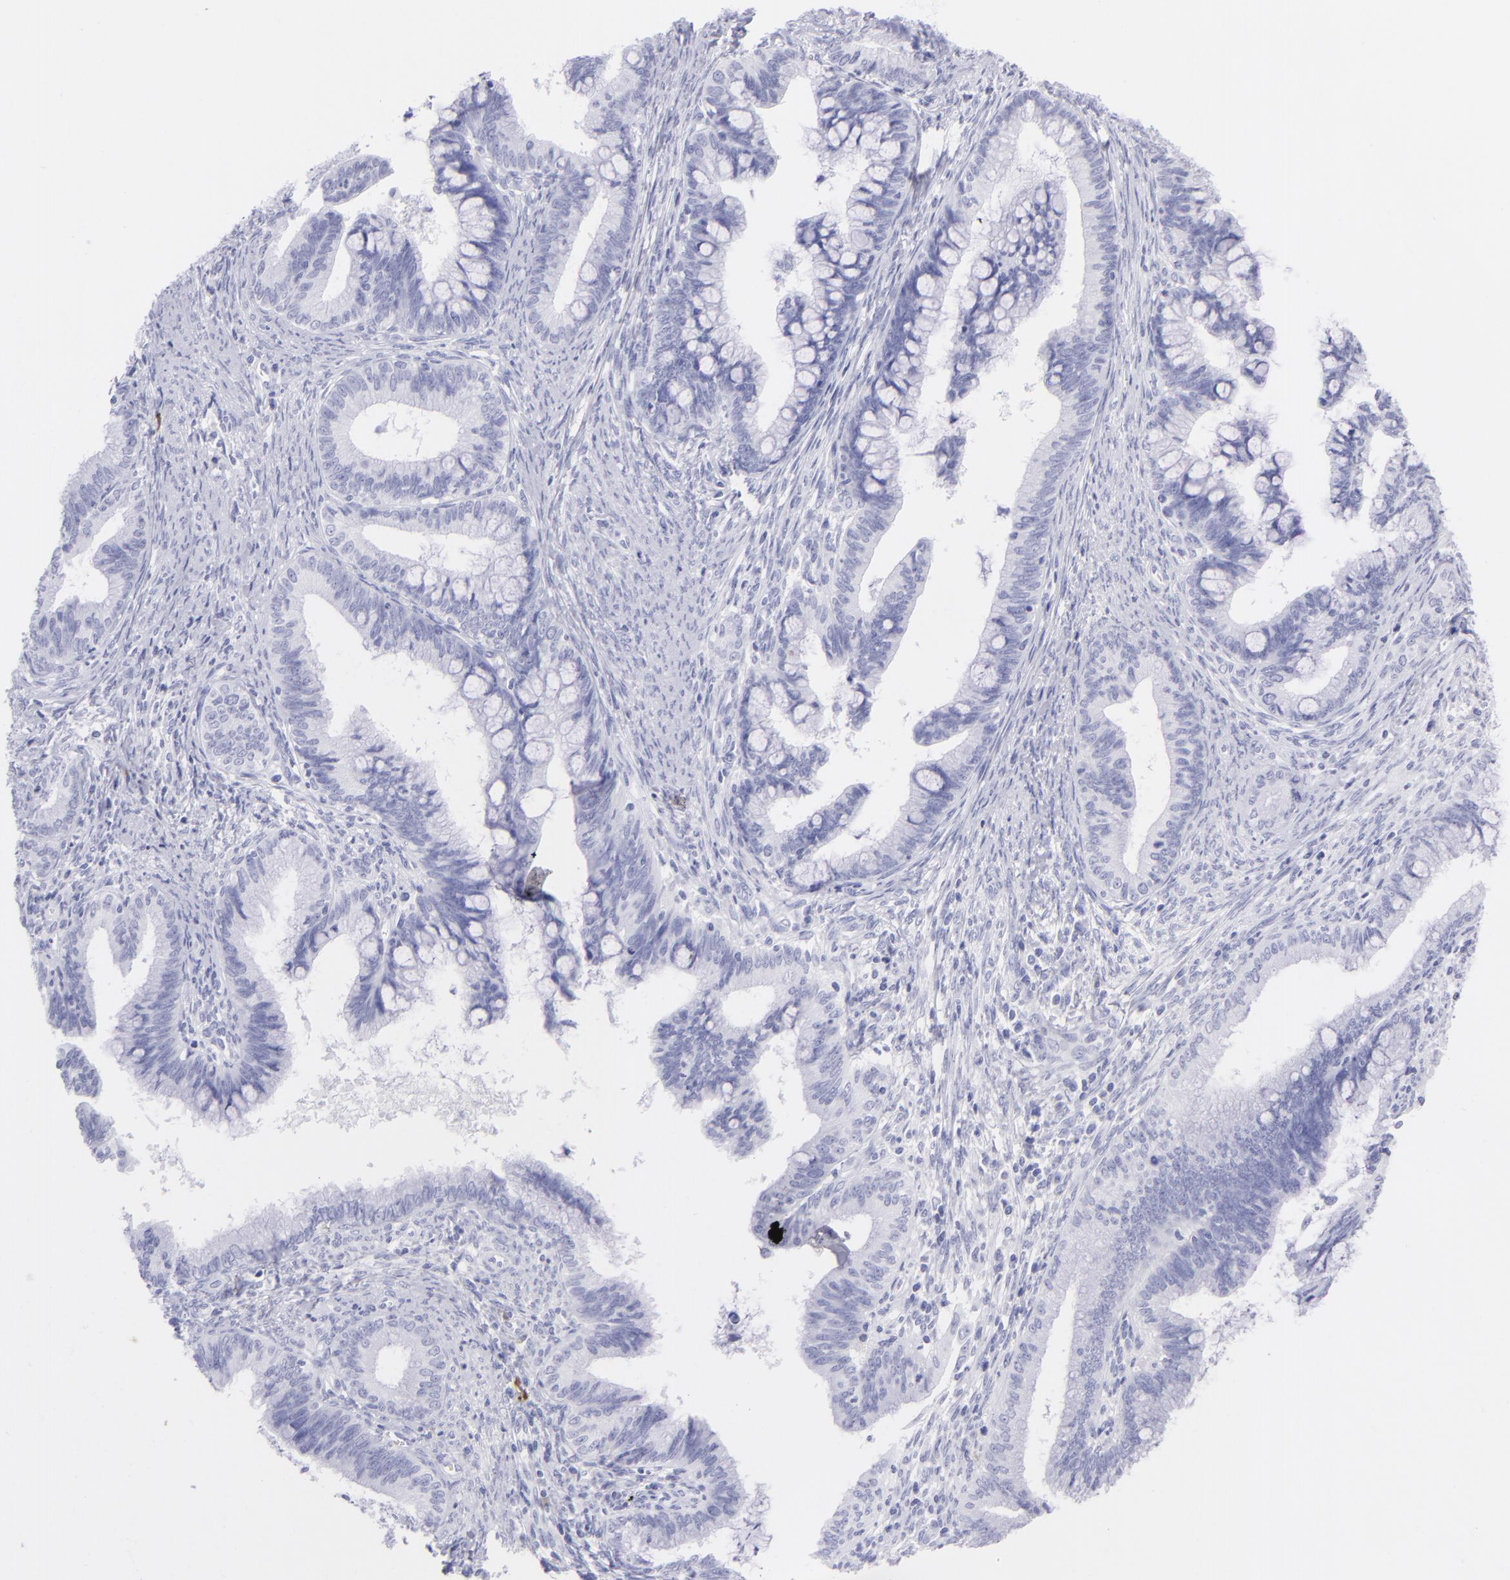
{"staining": {"intensity": "negative", "quantity": "none", "location": "none"}, "tissue": "cervical cancer", "cell_type": "Tumor cells", "image_type": "cancer", "snomed": [{"axis": "morphology", "description": "Adenocarcinoma, NOS"}, {"axis": "topography", "description": "Cervix"}], "caption": "The image displays no staining of tumor cells in cervical cancer (adenocarcinoma).", "gene": "SLC1A2", "patient": {"sex": "female", "age": 36}}